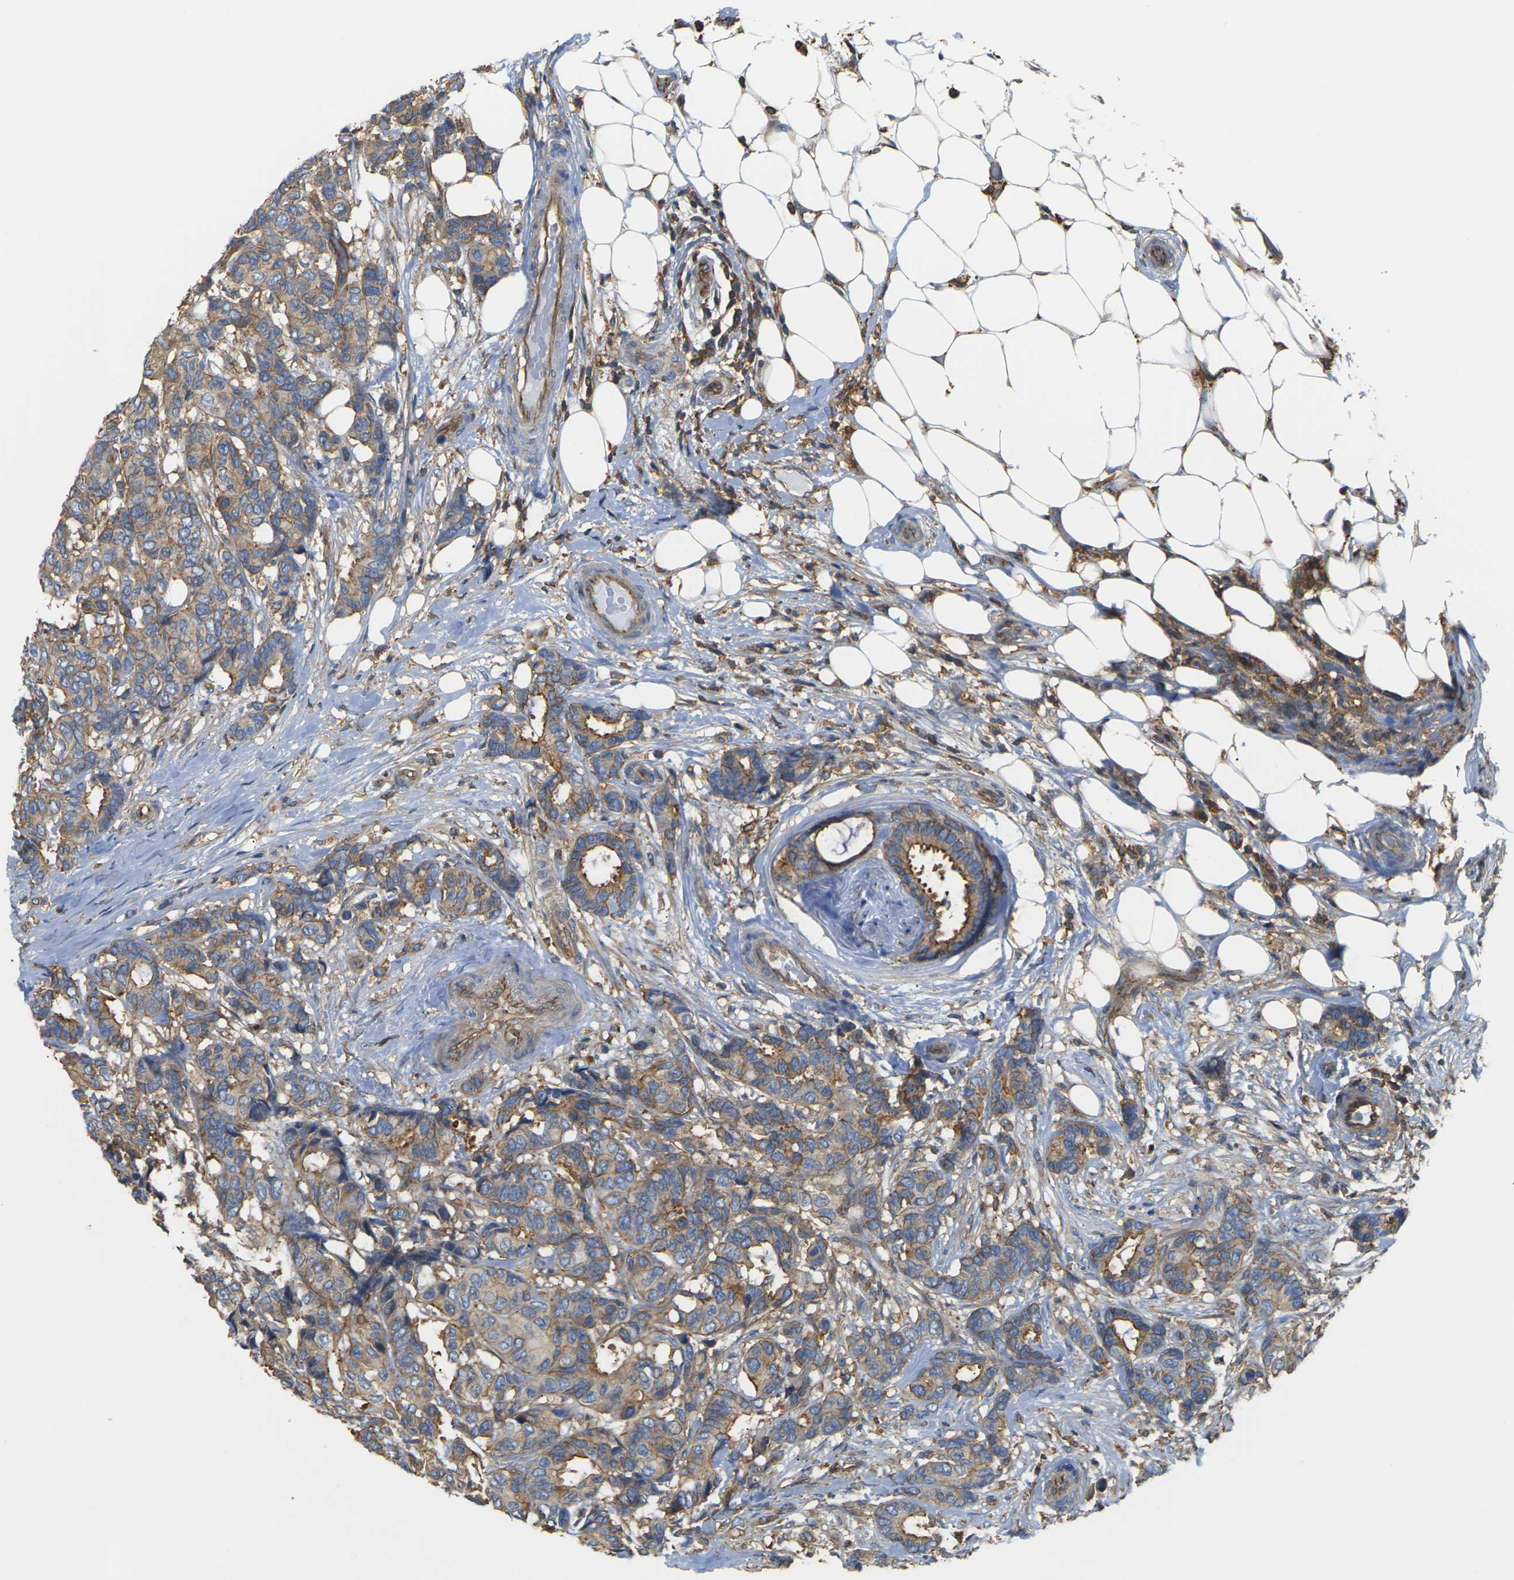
{"staining": {"intensity": "moderate", "quantity": ">75%", "location": "cytoplasmic/membranous"}, "tissue": "breast cancer", "cell_type": "Tumor cells", "image_type": "cancer", "snomed": [{"axis": "morphology", "description": "Duct carcinoma"}, {"axis": "topography", "description": "Breast"}], "caption": "A high-resolution photomicrograph shows IHC staining of breast intraductal carcinoma, which reveals moderate cytoplasmic/membranous expression in about >75% of tumor cells. The protein of interest is shown in brown color, while the nuclei are stained blue.", "gene": "IQGAP1", "patient": {"sex": "female", "age": 87}}